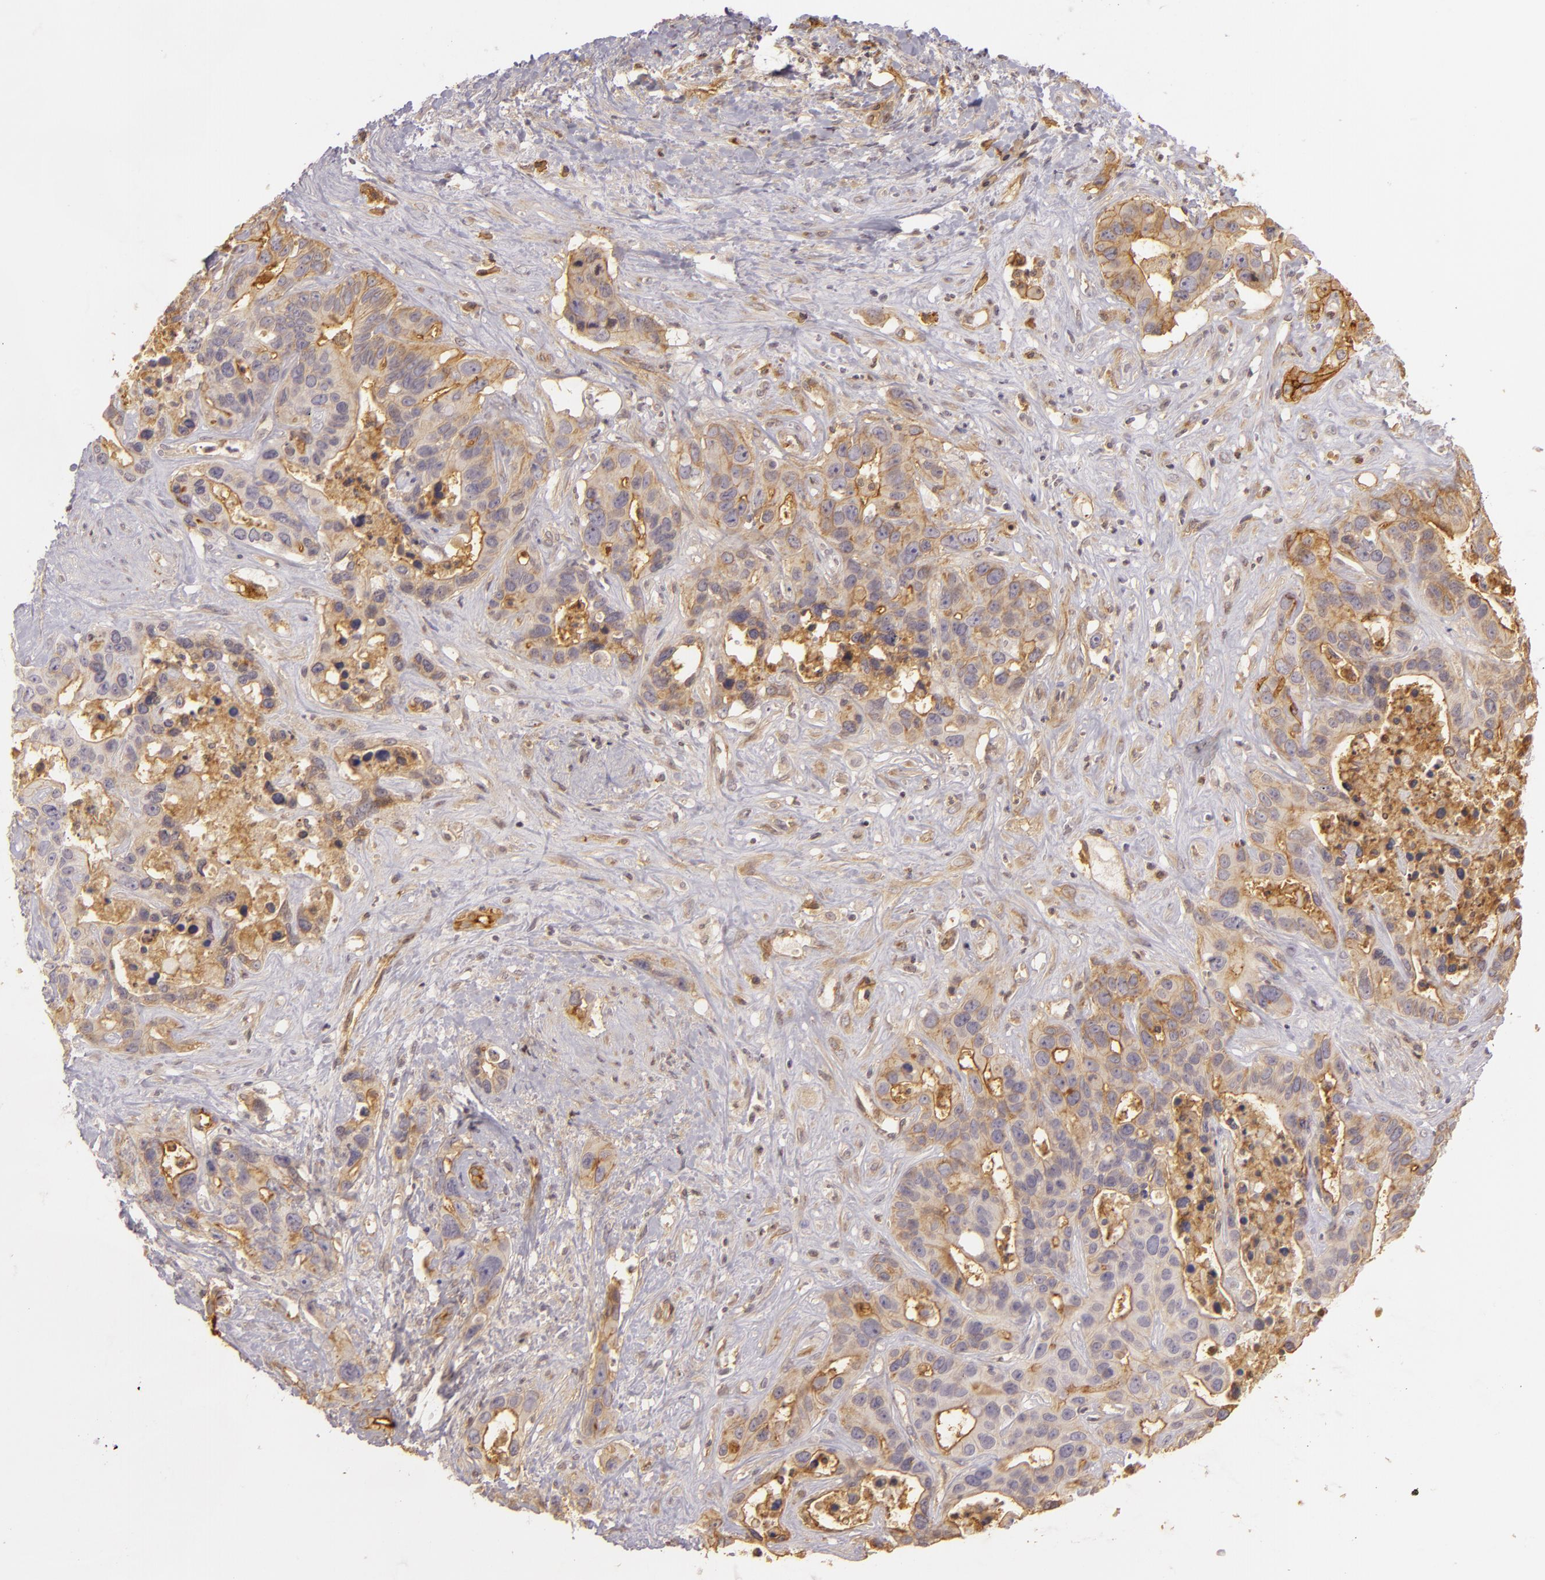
{"staining": {"intensity": "weak", "quantity": ">75%", "location": "cytoplasmic/membranous"}, "tissue": "liver cancer", "cell_type": "Tumor cells", "image_type": "cancer", "snomed": [{"axis": "morphology", "description": "Cholangiocarcinoma"}, {"axis": "topography", "description": "Liver"}], "caption": "Immunohistochemistry micrograph of neoplastic tissue: liver cancer stained using immunohistochemistry (IHC) shows low levels of weak protein expression localized specifically in the cytoplasmic/membranous of tumor cells, appearing as a cytoplasmic/membranous brown color.", "gene": "CD59", "patient": {"sex": "female", "age": 65}}